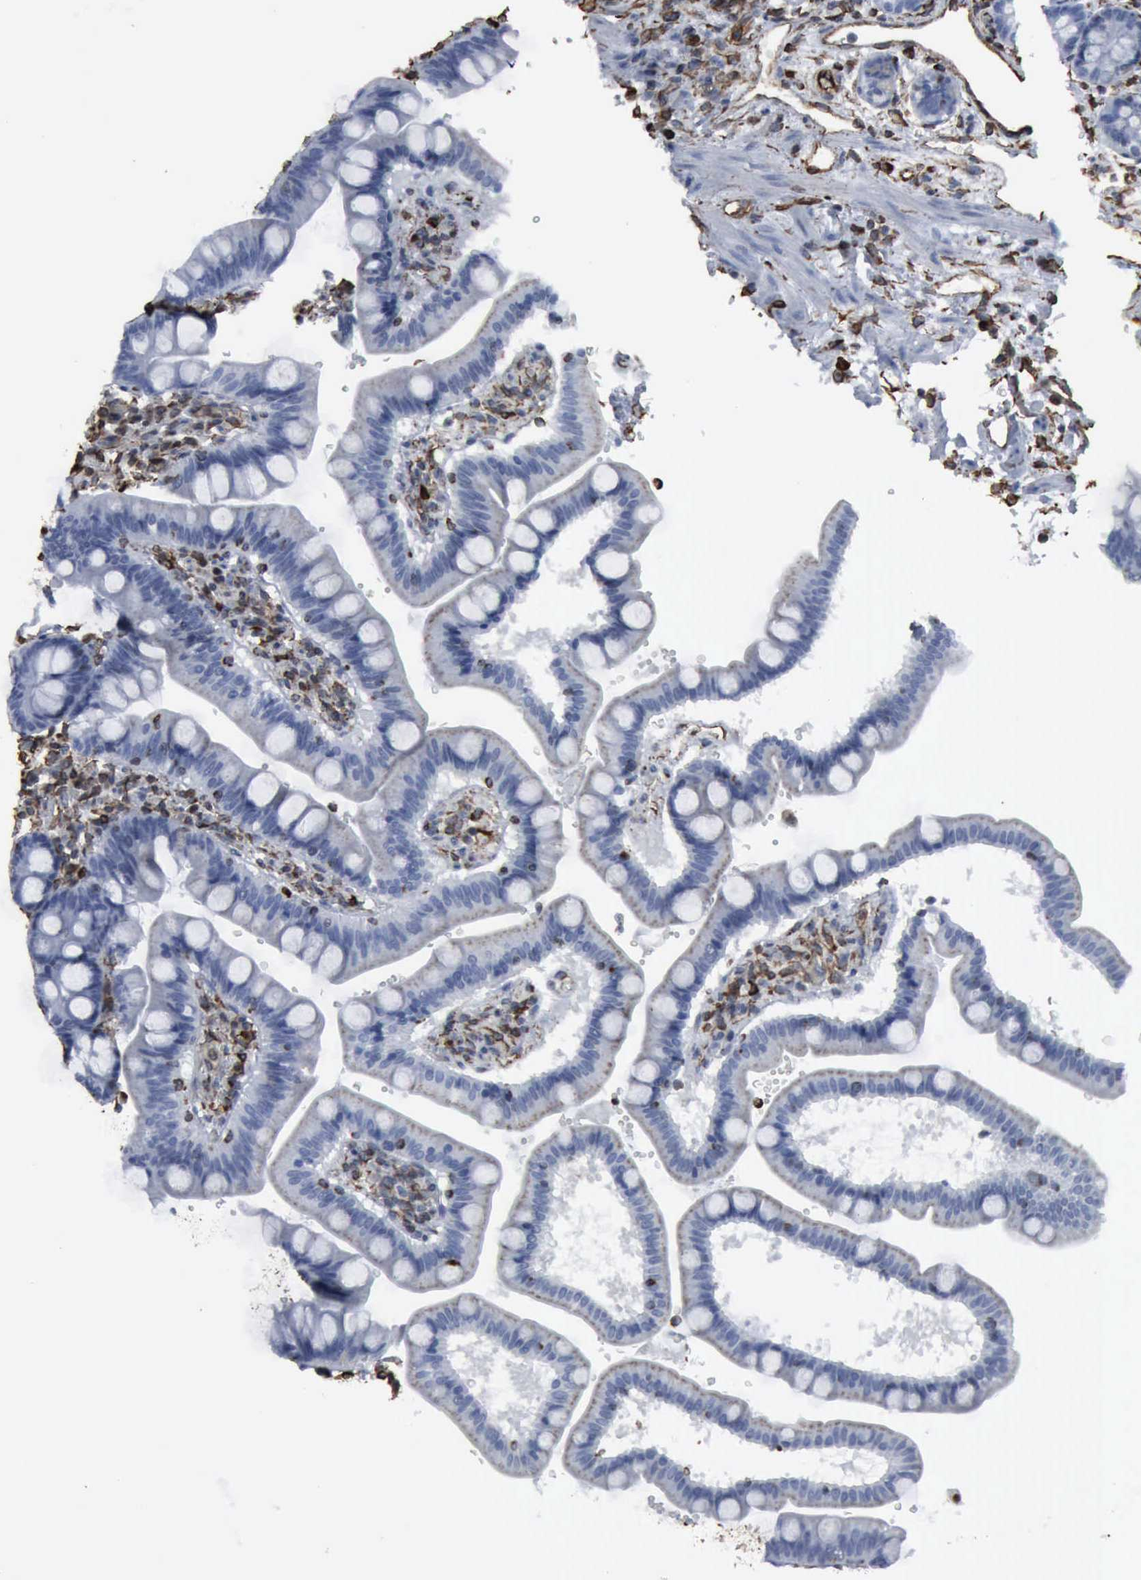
{"staining": {"intensity": "moderate", "quantity": "<25%", "location": "nuclear"}, "tissue": "duodenum", "cell_type": "Glandular cells", "image_type": "normal", "snomed": [{"axis": "morphology", "description": "Normal tissue, NOS"}, {"axis": "topography", "description": "Pancreas"}, {"axis": "topography", "description": "Duodenum"}], "caption": "Moderate nuclear staining is present in approximately <25% of glandular cells in unremarkable duodenum.", "gene": "CCNE1", "patient": {"sex": "male", "age": 79}}